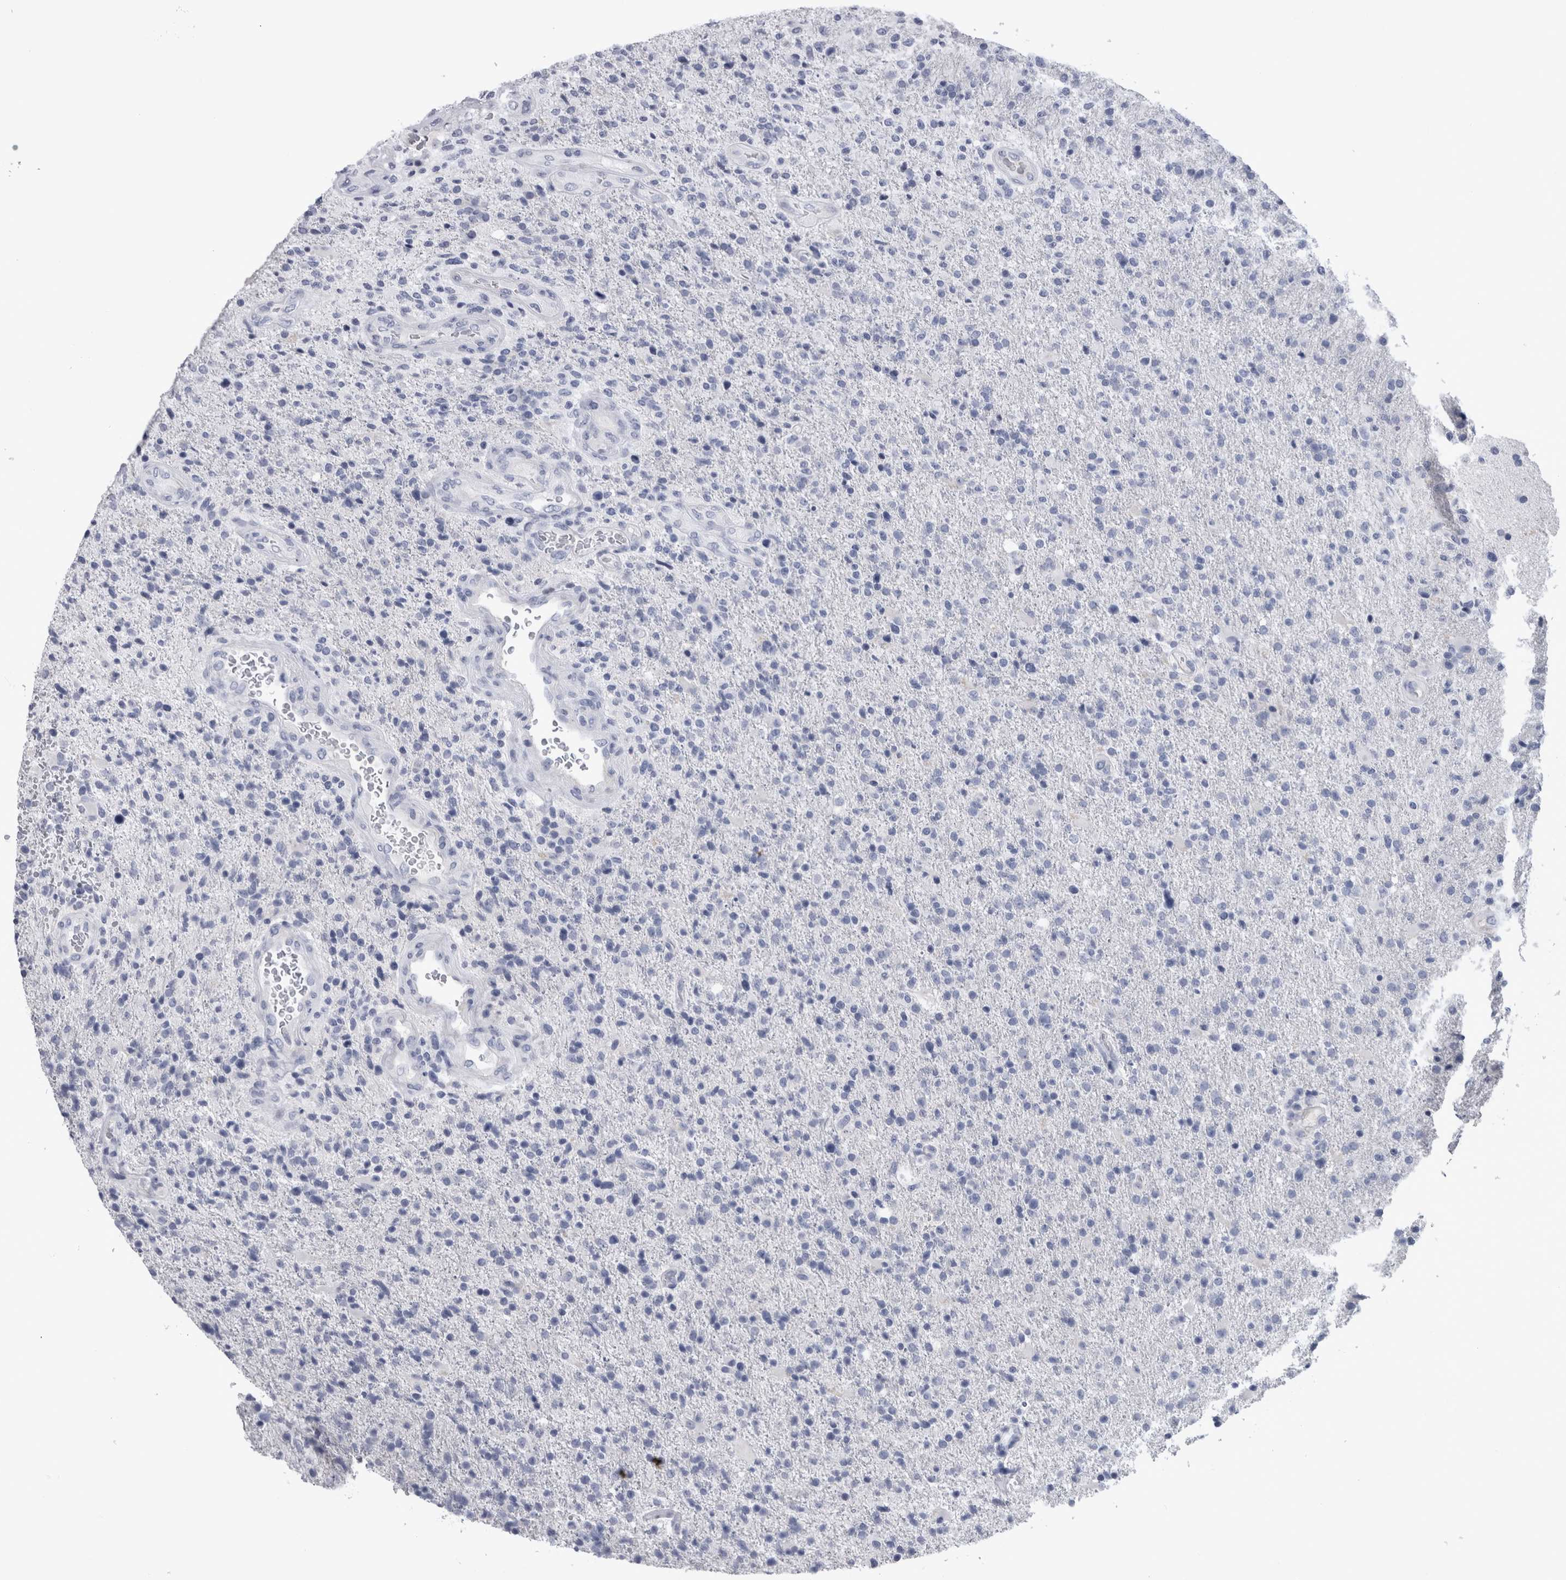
{"staining": {"intensity": "negative", "quantity": "none", "location": "none"}, "tissue": "glioma", "cell_type": "Tumor cells", "image_type": "cancer", "snomed": [{"axis": "morphology", "description": "Glioma, malignant, High grade"}, {"axis": "topography", "description": "Brain"}], "caption": "Immunohistochemistry of human glioma displays no positivity in tumor cells. The staining is performed using DAB brown chromogen with nuclei counter-stained in using hematoxylin.", "gene": "PAX5", "patient": {"sex": "male", "age": 72}}